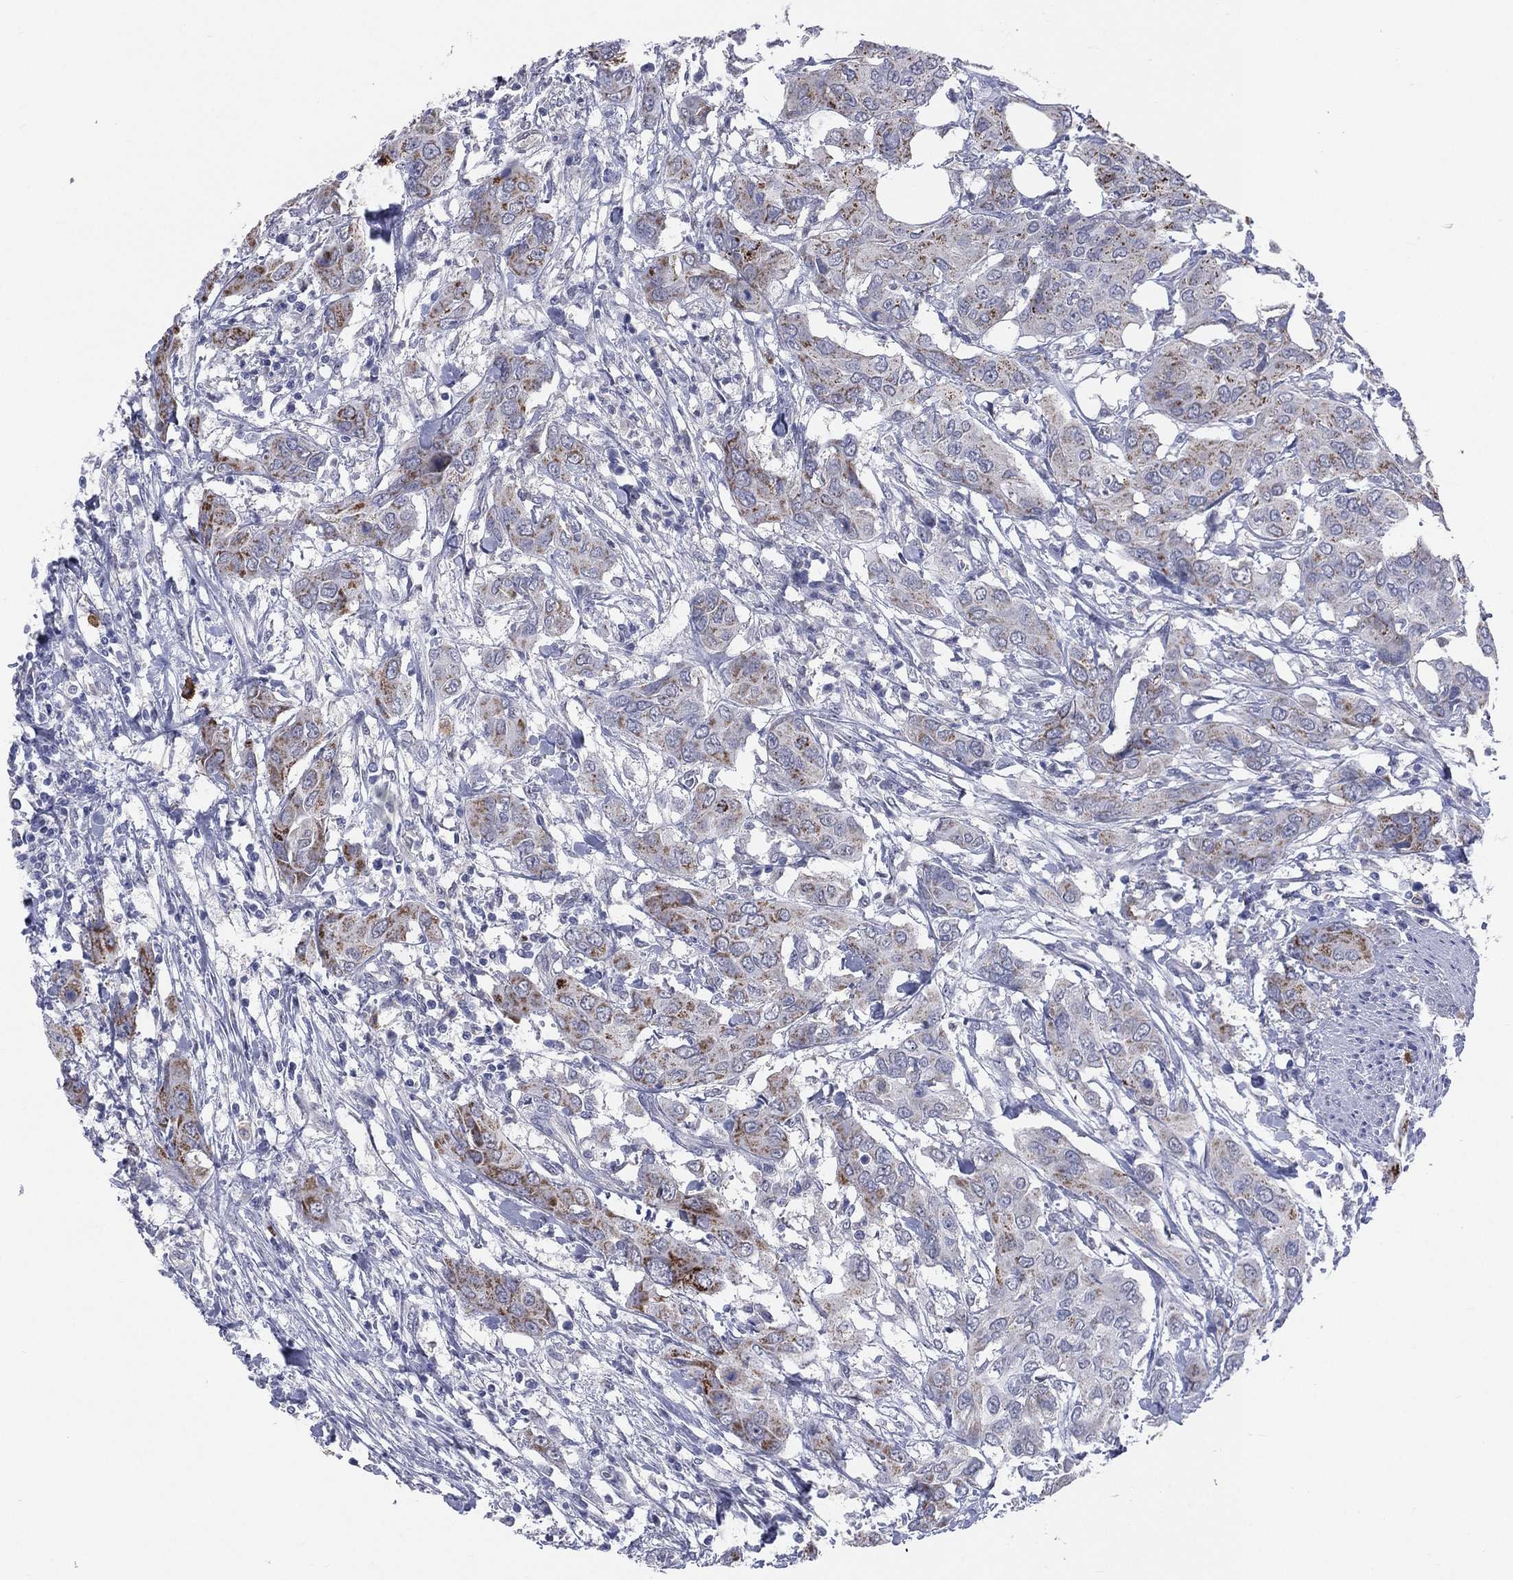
{"staining": {"intensity": "moderate", "quantity": "<25%", "location": "cytoplasmic/membranous"}, "tissue": "urothelial cancer", "cell_type": "Tumor cells", "image_type": "cancer", "snomed": [{"axis": "morphology", "description": "Urothelial carcinoma, NOS"}, {"axis": "morphology", "description": "Urothelial carcinoma, High grade"}, {"axis": "topography", "description": "Urinary bladder"}], "caption": "Urothelial cancer stained with a protein marker demonstrates moderate staining in tumor cells.", "gene": "AKAP3", "patient": {"sex": "male", "age": 63}}